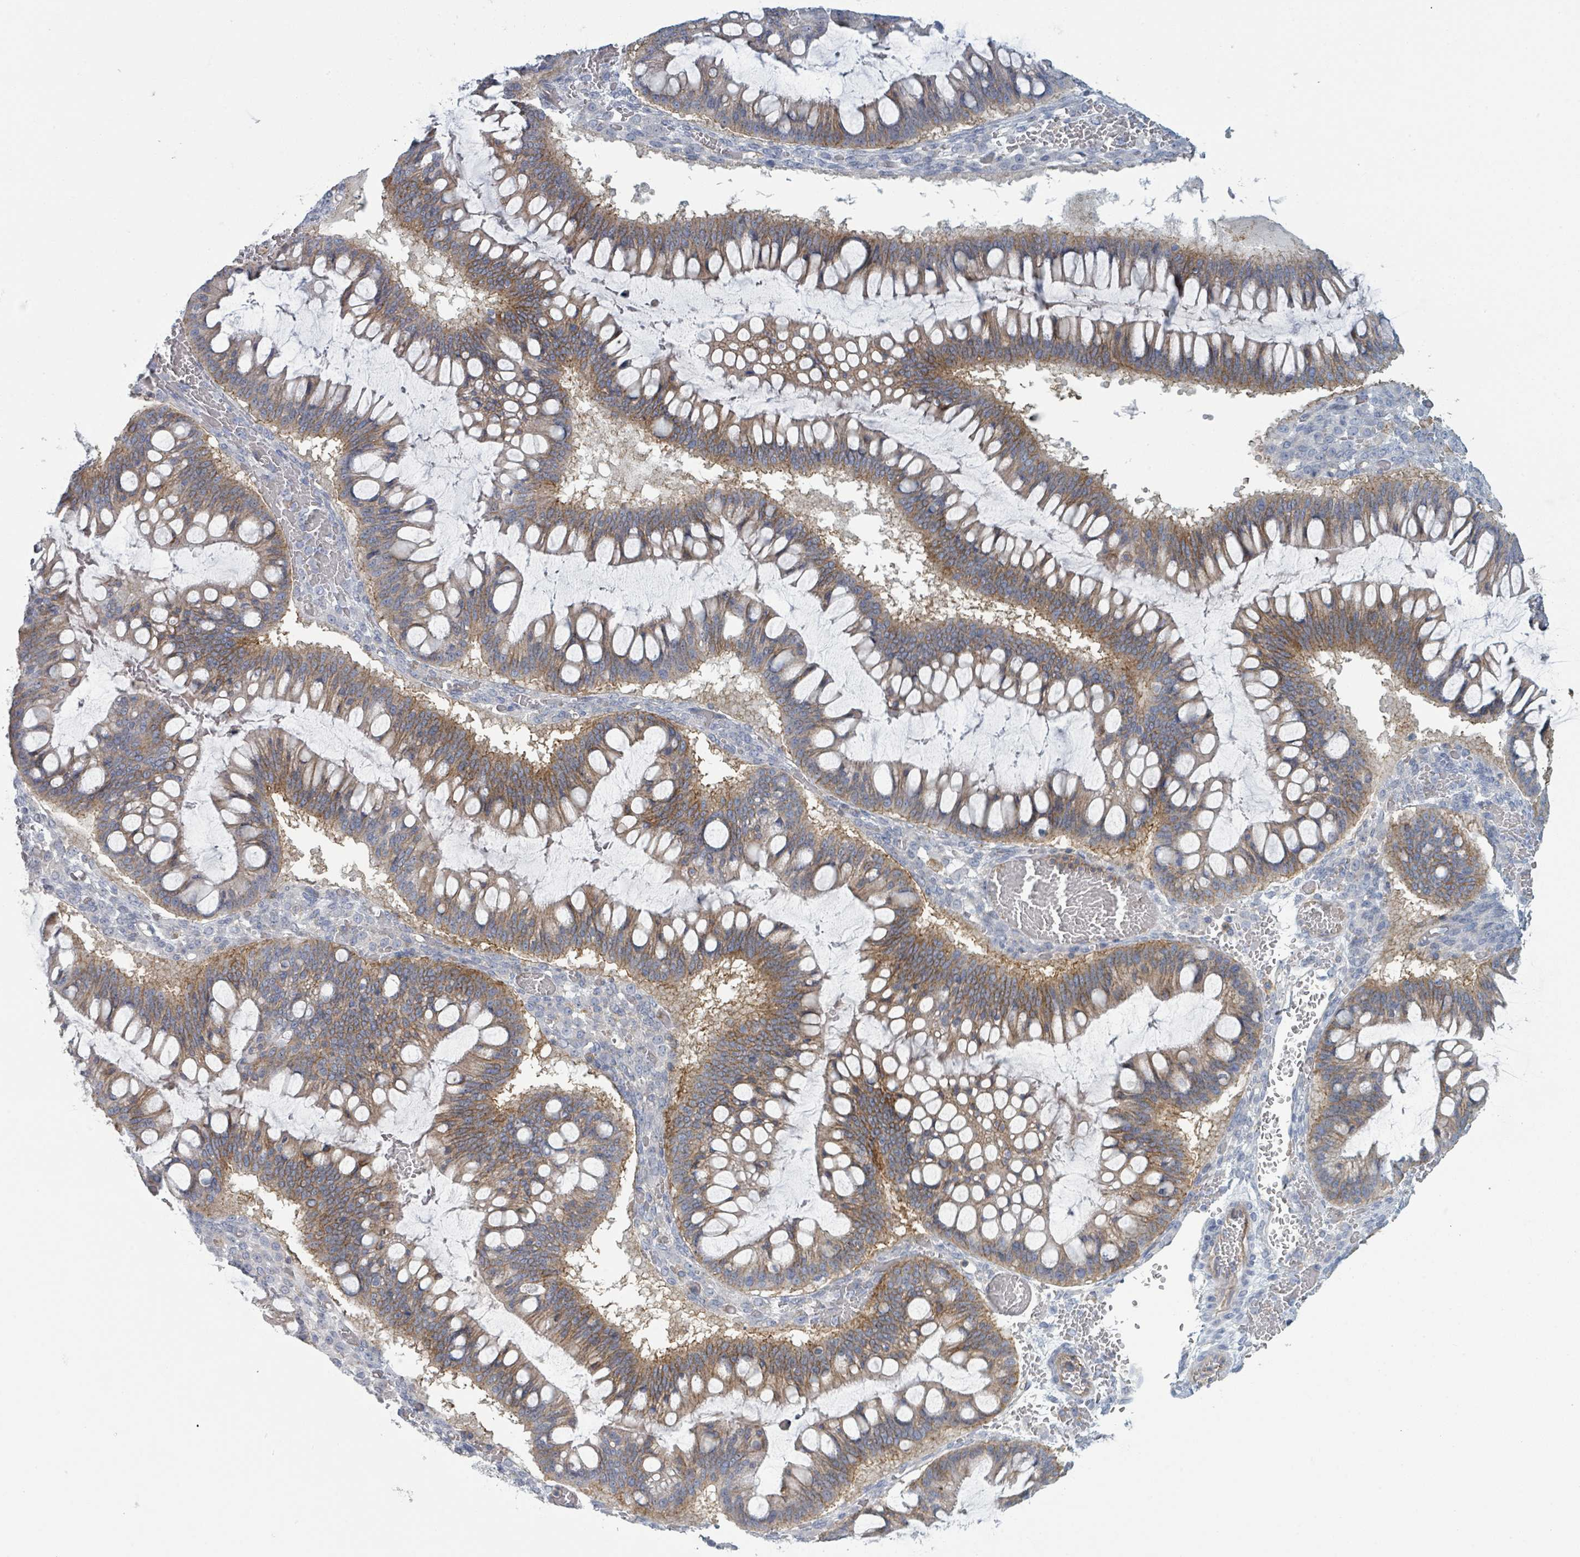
{"staining": {"intensity": "moderate", "quantity": ">75%", "location": "cytoplasmic/membranous"}, "tissue": "ovarian cancer", "cell_type": "Tumor cells", "image_type": "cancer", "snomed": [{"axis": "morphology", "description": "Cystadenocarcinoma, mucinous, NOS"}, {"axis": "topography", "description": "Ovary"}], "caption": "Protein staining of ovarian cancer tissue exhibits moderate cytoplasmic/membranous expression in about >75% of tumor cells. (DAB (3,3'-diaminobenzidine) = brown stain, brightfield microscopy at high magnification).", "gene": "TNFRSF14", "patient": {"sex": "female", "age": 73}}